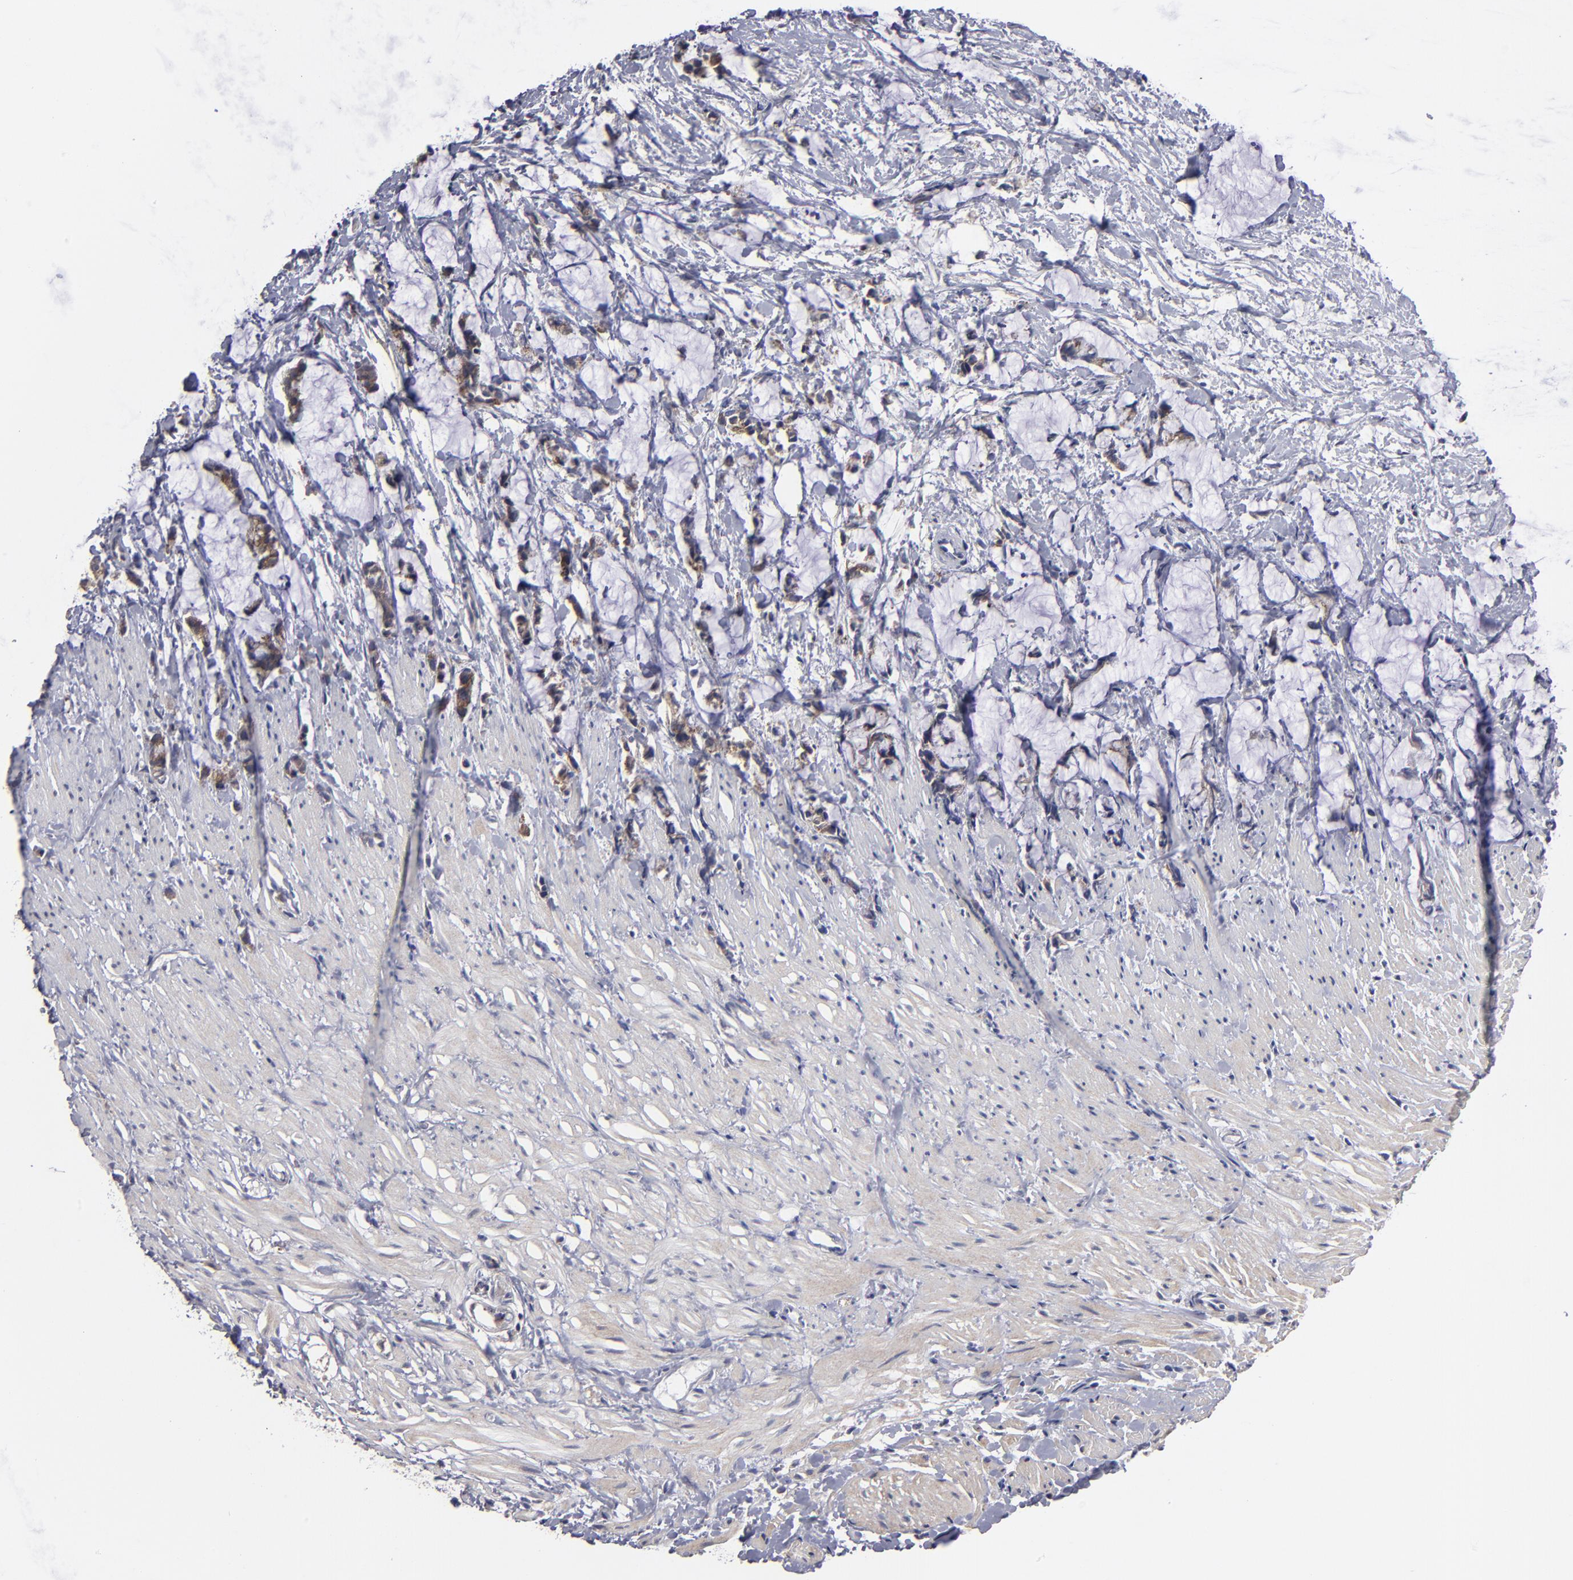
{"staining": {"intensity": "moderate", "quantity": ">75%", "location": "cytoplasmic/membranous"}, "tissue": "colorectal cancer", "cell_type": "Tumor cells", "image_type": "cancer", "snomed": [{"axis": "morphology", "description": "Adenocarcinoma, NOS"}, {"axis": "topography", "description": "Colon"}], "caption": "Protein staining of colorectal cancer tissue shows moderate cytoplasmic/membranous expression in about >75% of tumor cells. The staining is performed using DAB (3,3'-diaminobenzidine) brown chromogen to label protein expression. The nuclei are counter-stained blue using hematoxylin.", "gene": "CEP97", "patient": {"sex": "male", "age": 14}}